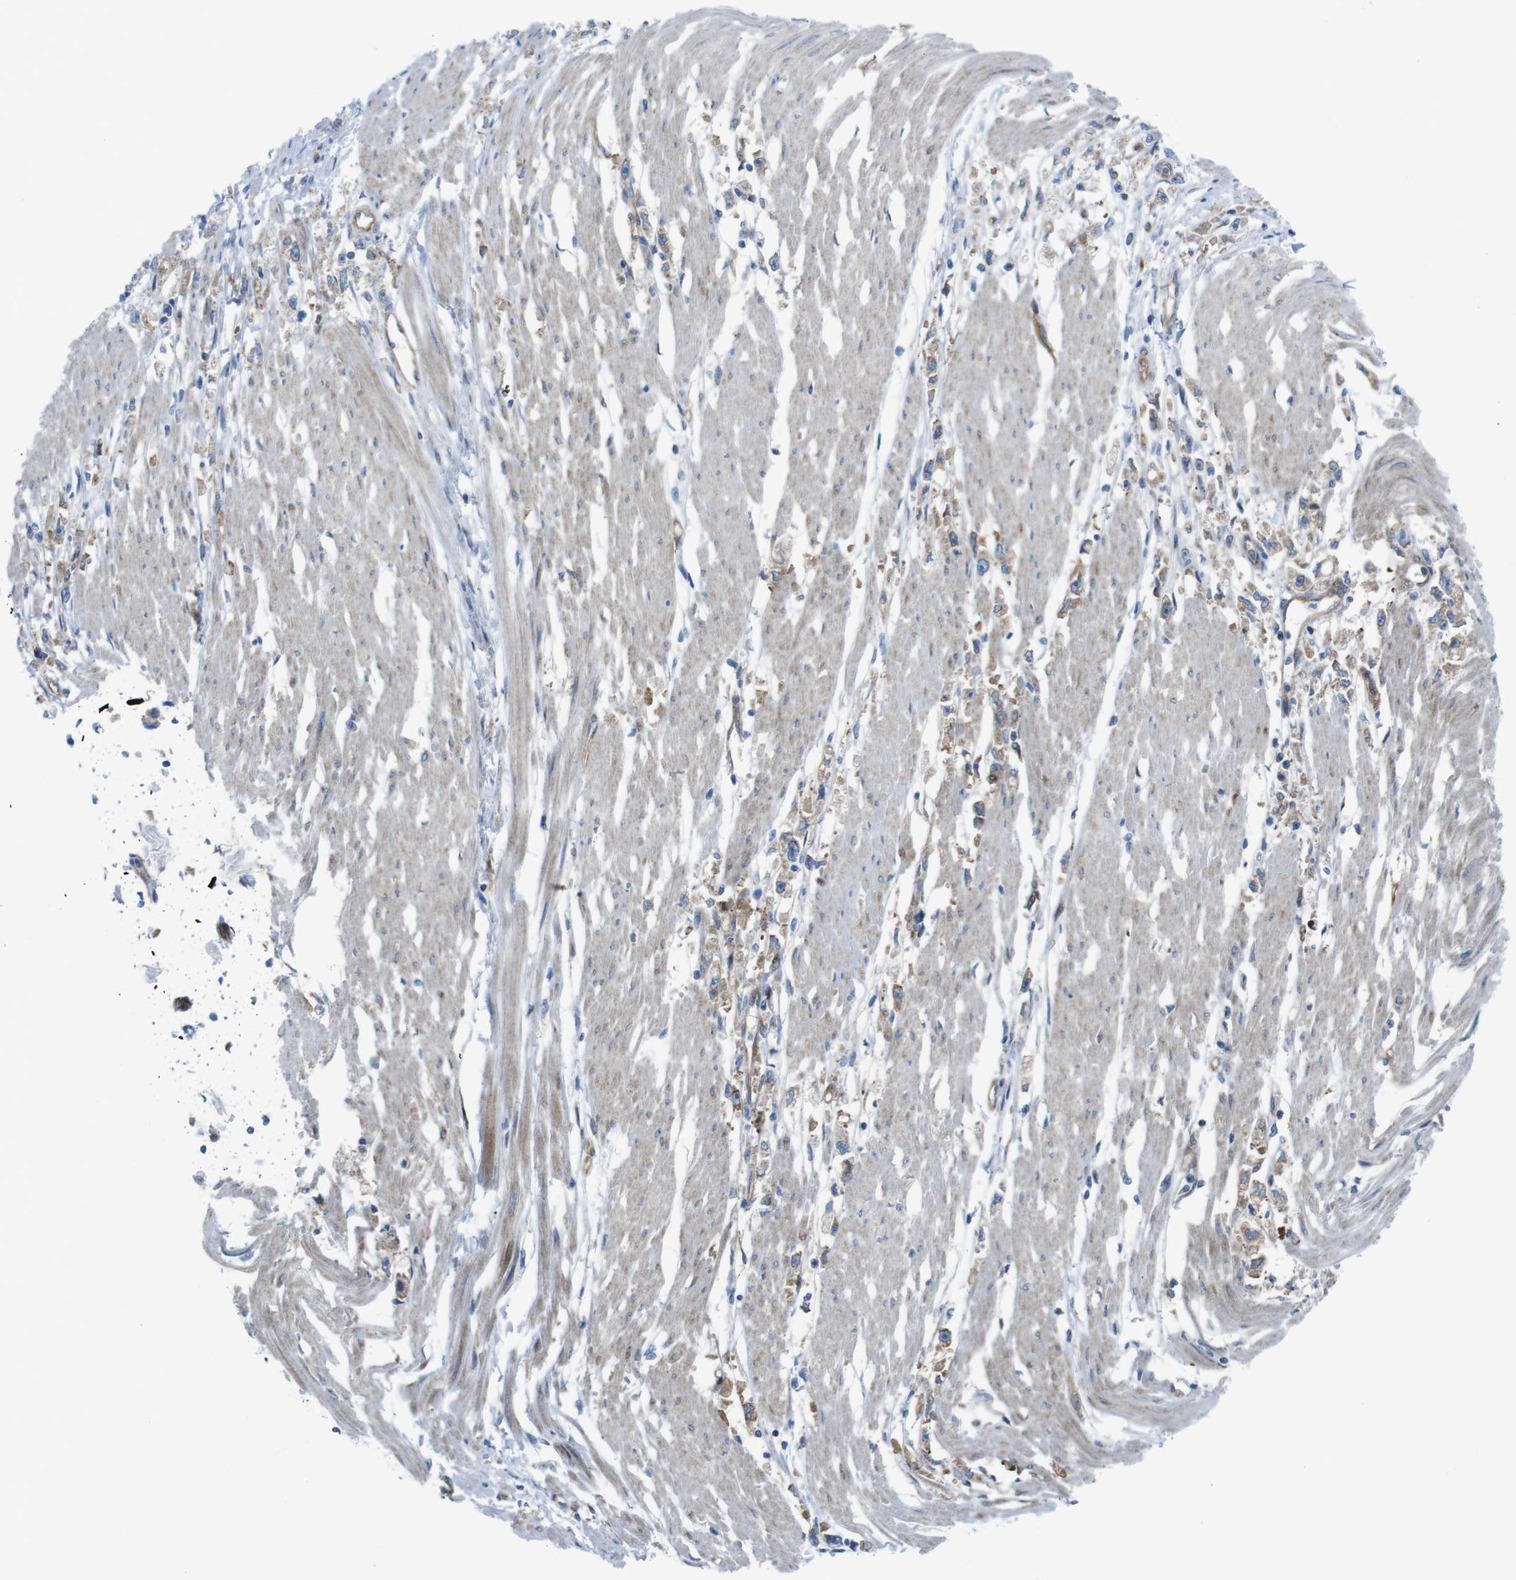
{"staining": {"intensity": "moderate", "quantity": ">75%", "location": "cytoplasmic/membranous"}, "tissue": "stomach cancer", "cell_type": "Tumor cells", "image_type": "cancer", "snomed": [{"axis": "morphology", "description": "Adenocarcinoma, NOS"}, {"axis": "topography", "description": "Stomach"}], "caption": "Adenocarcinoma (stomach) stained with a brown dye reveals moderate cytoplasmic/membranous positive positivity in approximately >75% of tumor cells.", "gene": "DIAPH2", "patient": {"sex": "female", "age": 59}}